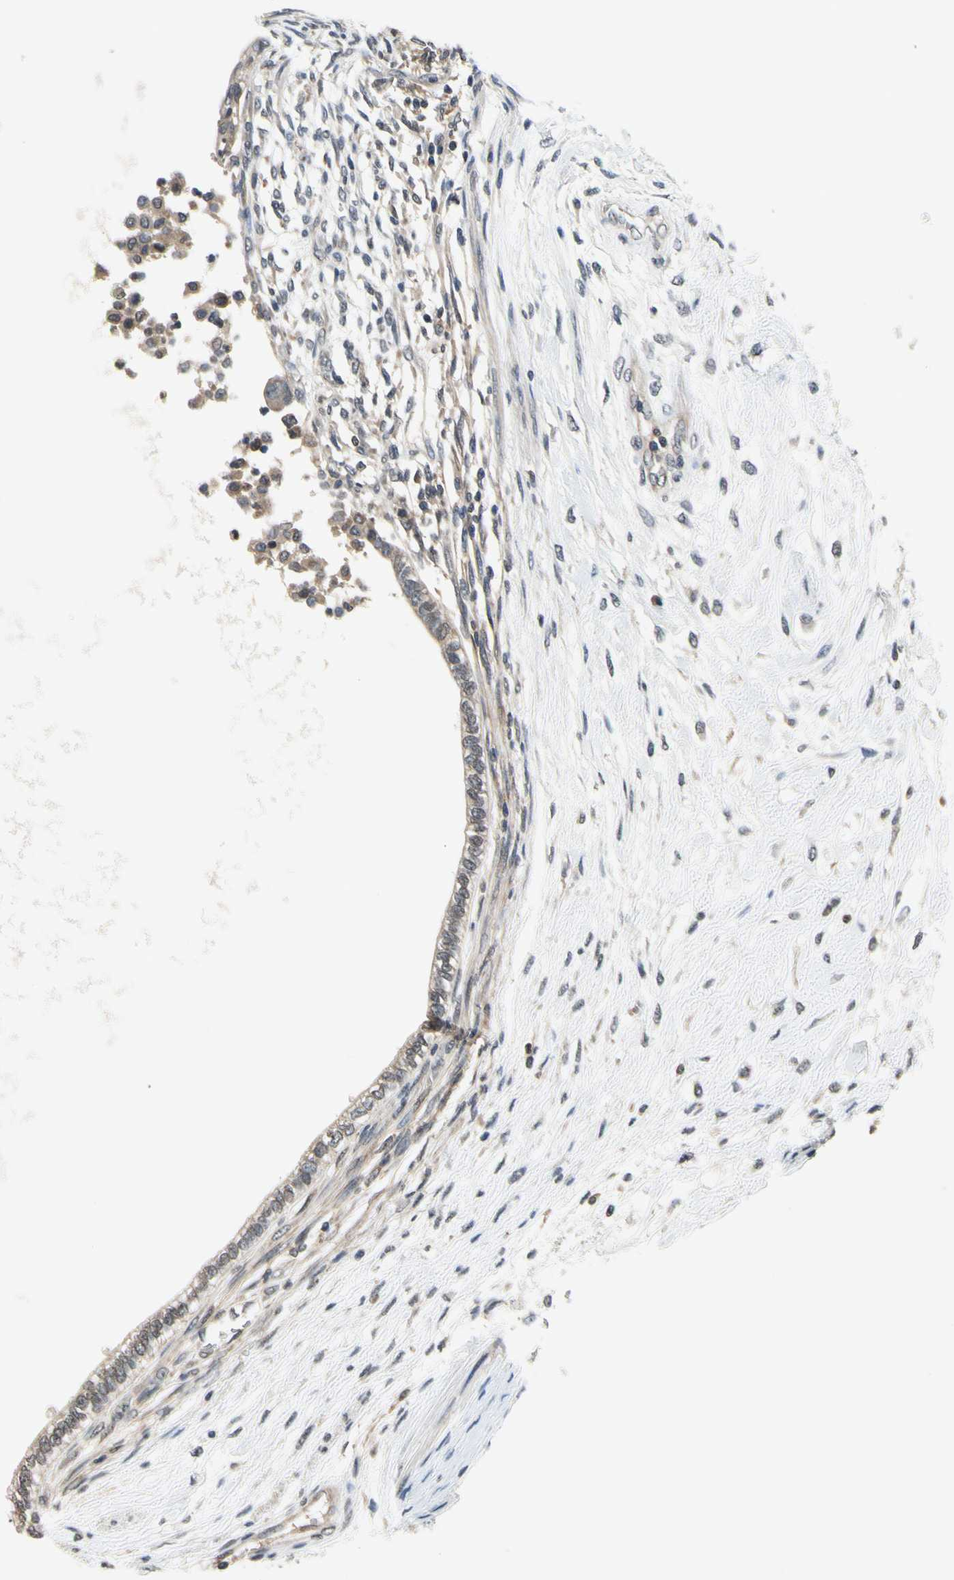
{"staining": {"intensity": "moderate", "quantity": "25%-75%", "location": "cytoplasmic/membranous"}, "tissue": "testis cancer", "cell_type": "Tumor cells", "image_type": "cancer", "snomed": [{"axis": "morphology", "description": "Carcinoma, Embryonal, NOS"}, {"axis": "topography", "description": "Testis"}], "caption": "Moderate cytoplasmic/membranous positivity for a protein is present in approximately 25%-75% of tumor cells of embryonal carcinoma (testis) using immunohistochemistry.", "gene": "GCLC", "patient": {"sex": "male", "age": 26}}